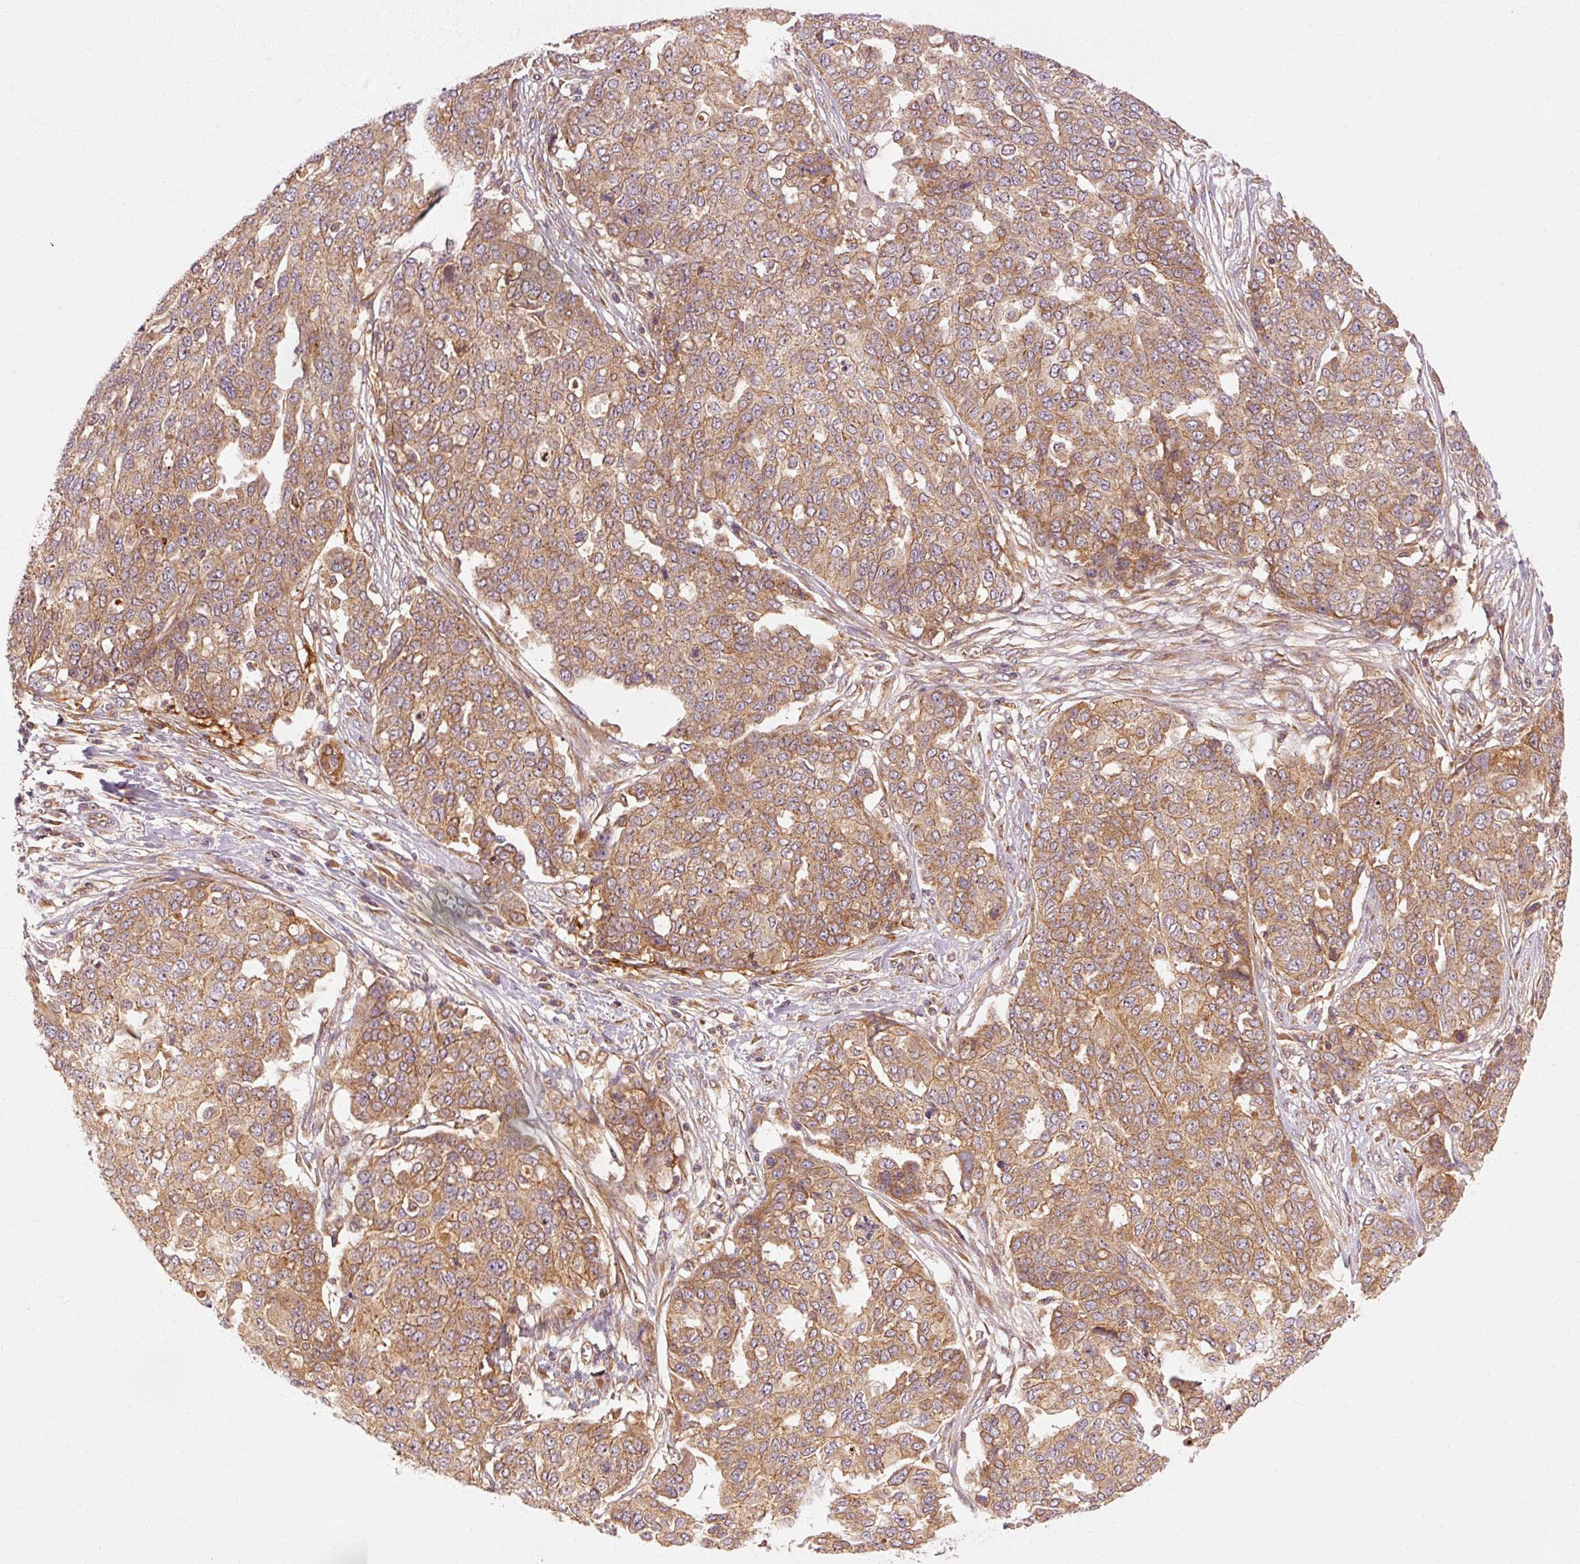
{"staining": {"intensity": "moderate", "quantity": ">75%", "location": "cytoplasmic/membranous"}, "tissue": "ovarian cancer", "cell_type": "Tumor cells", "image_type": "cancer", "snomed": [{"axis": "morphology", "description": "Cystadenocarcinoma, serous, NOS"}, {"axis": "topography", "description": "Soft tissue"}, {"axis": "topography", "description": "Ovary"}], "caption": "Tumor cells reveal moderate cytoplasmic/membranous expression in approximately >75% of cells in ovarian cancer (serous cystadenocarcinoma).", "gene": "CTNNA1", "patient": {"sex": "female", "age": 57}}